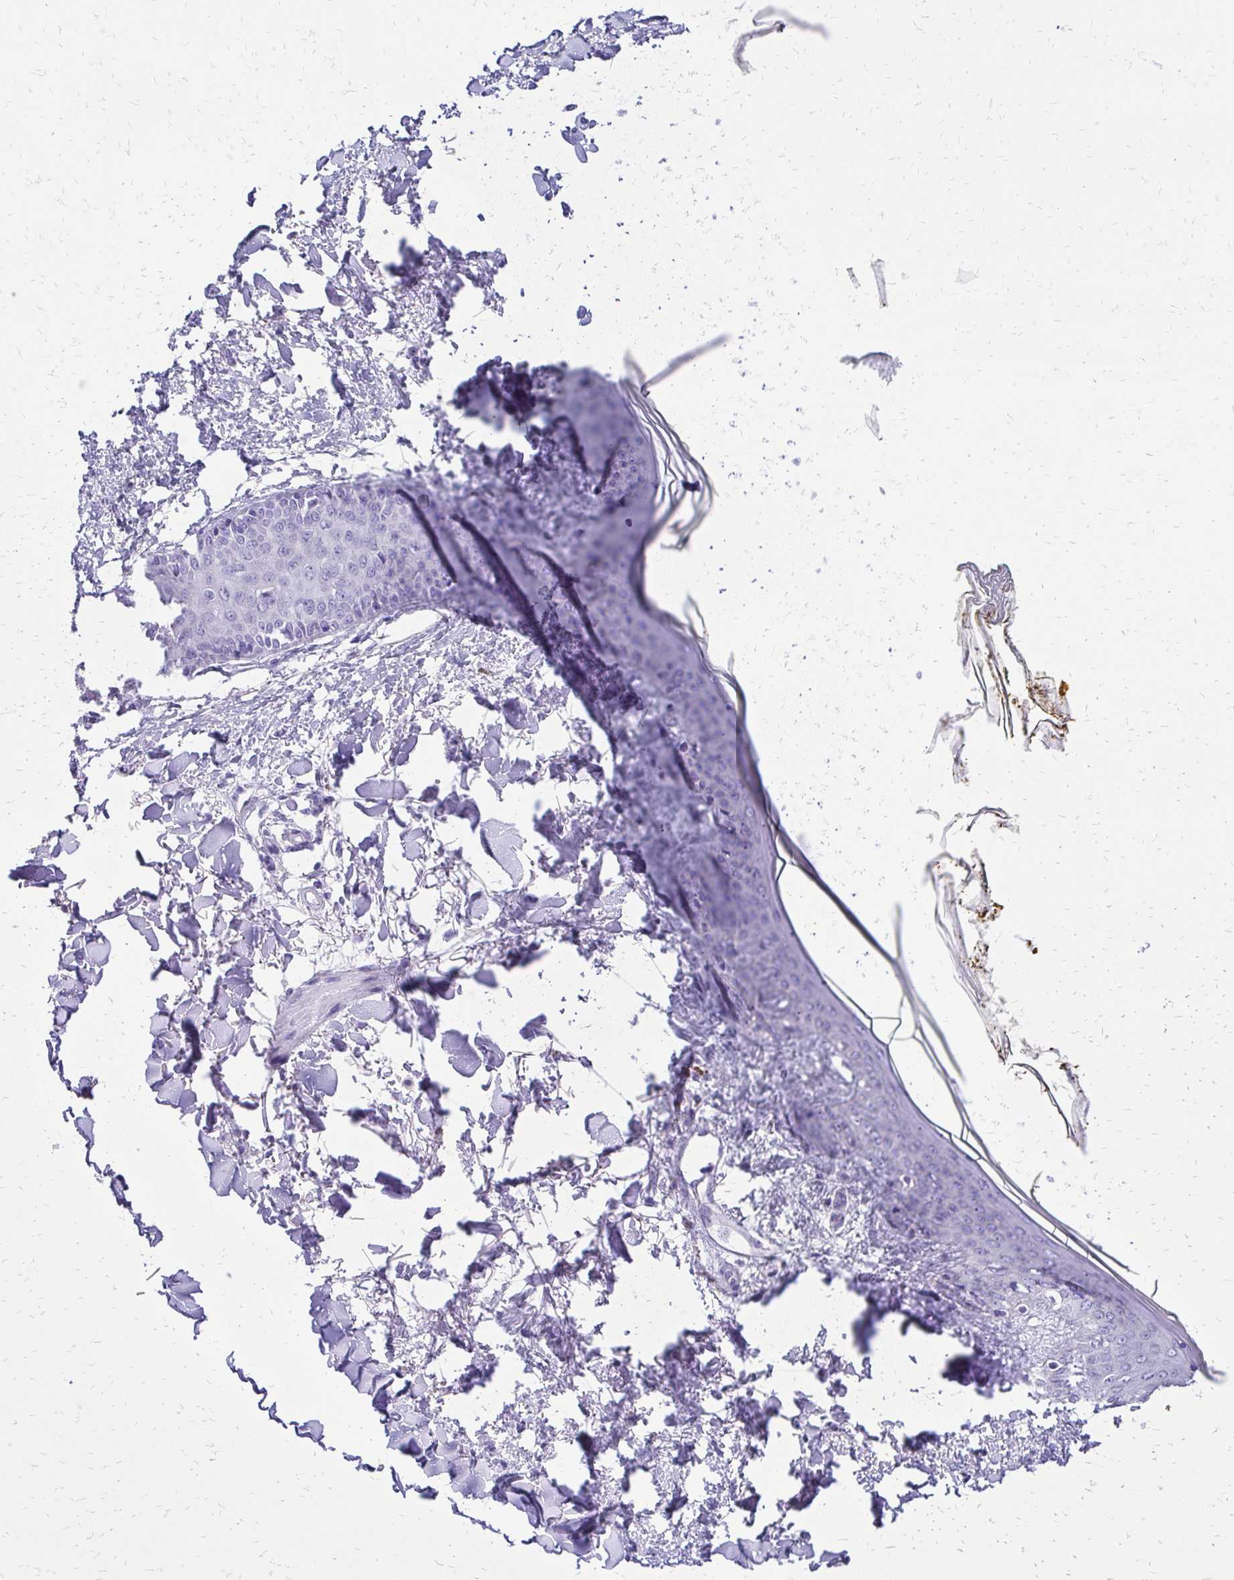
{"staining": {"intensity": "negative", "quantity": "none", "location": "none"}, "tissue": "skin", "cell_type": "Fibroblasts", "image_type": "normal", "snomed": [{"axis": "morphology", "description": "Normal tissue, NOS"}, {"axis": "topography", "description": "Skin"}], "caption": "High magnification brightfield microscopy of benign skin stained with DAB (3,3'-diaminobenzidine) (brown) and counterstained with hematoxylin (blue): fibroblasts show no significant expression. (Stains: DAB IHC with hematoxylin counter stain, Microscopy: brightfield microscopy at high magnification).", "gene": "SLC32A1", "patient": {"sex": "female", "age": 34}}